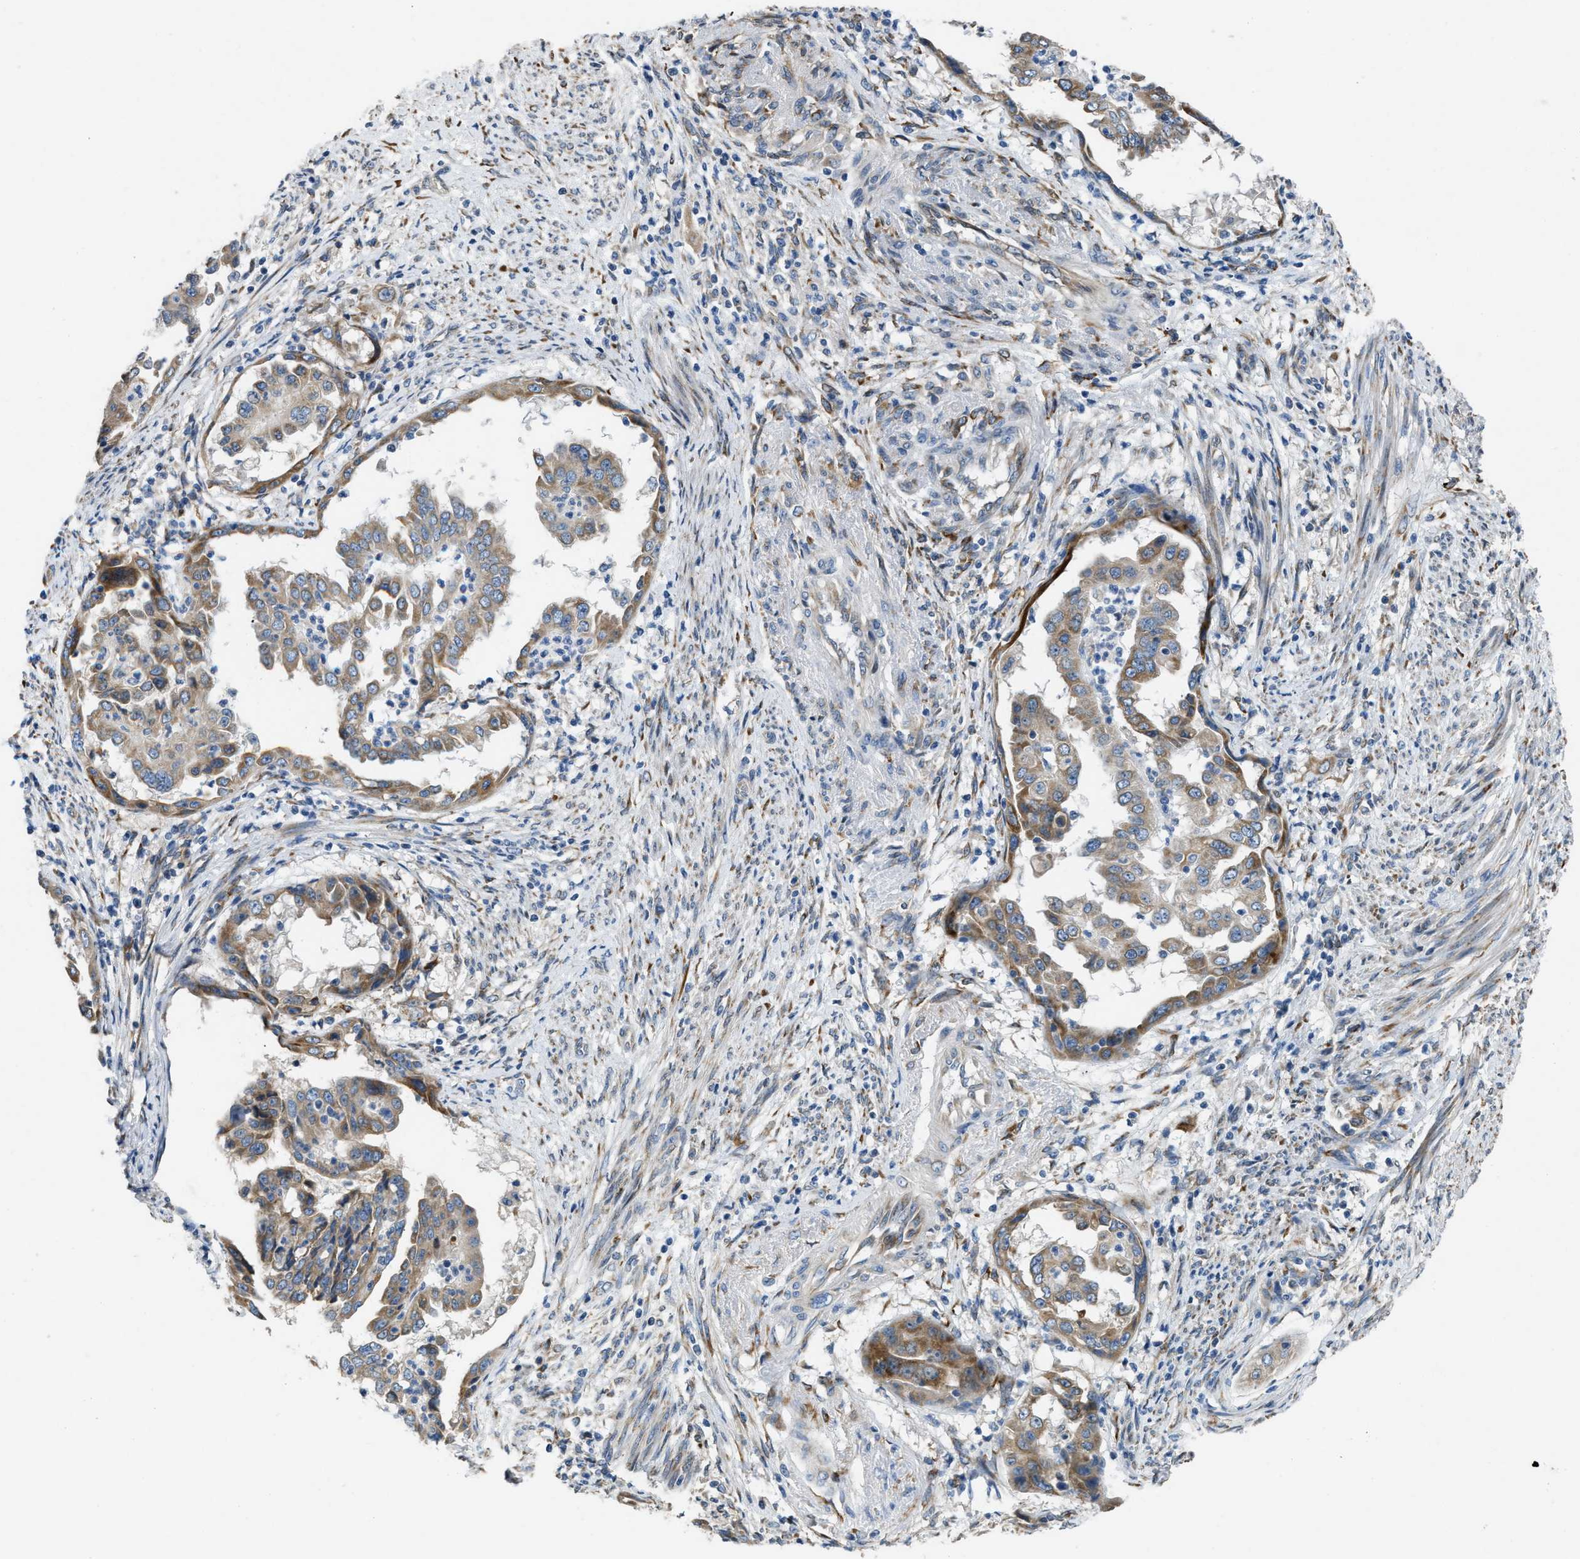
{"staining": {"intensity": "moderate", "quantity": ">75%", "location": "cytoplasmic/membranous"}, "tissue": "endometrial cancer", "cell_type": "Tumor cells", "image_type": "cancer", "snomed": [{"axis": "morphology", "description": "Adenocarcinoma, NOS"}, {"axis": "topography", "description": "Endometrium"}], "caption": "An image of human adenocarcinoma (endometrial) stained for a protein demonstrates moderate cytoplasmic/membranous brown staining in tumor cells.", "gene": "GGCX", "patient": {"sex": "female", "age": 85}}